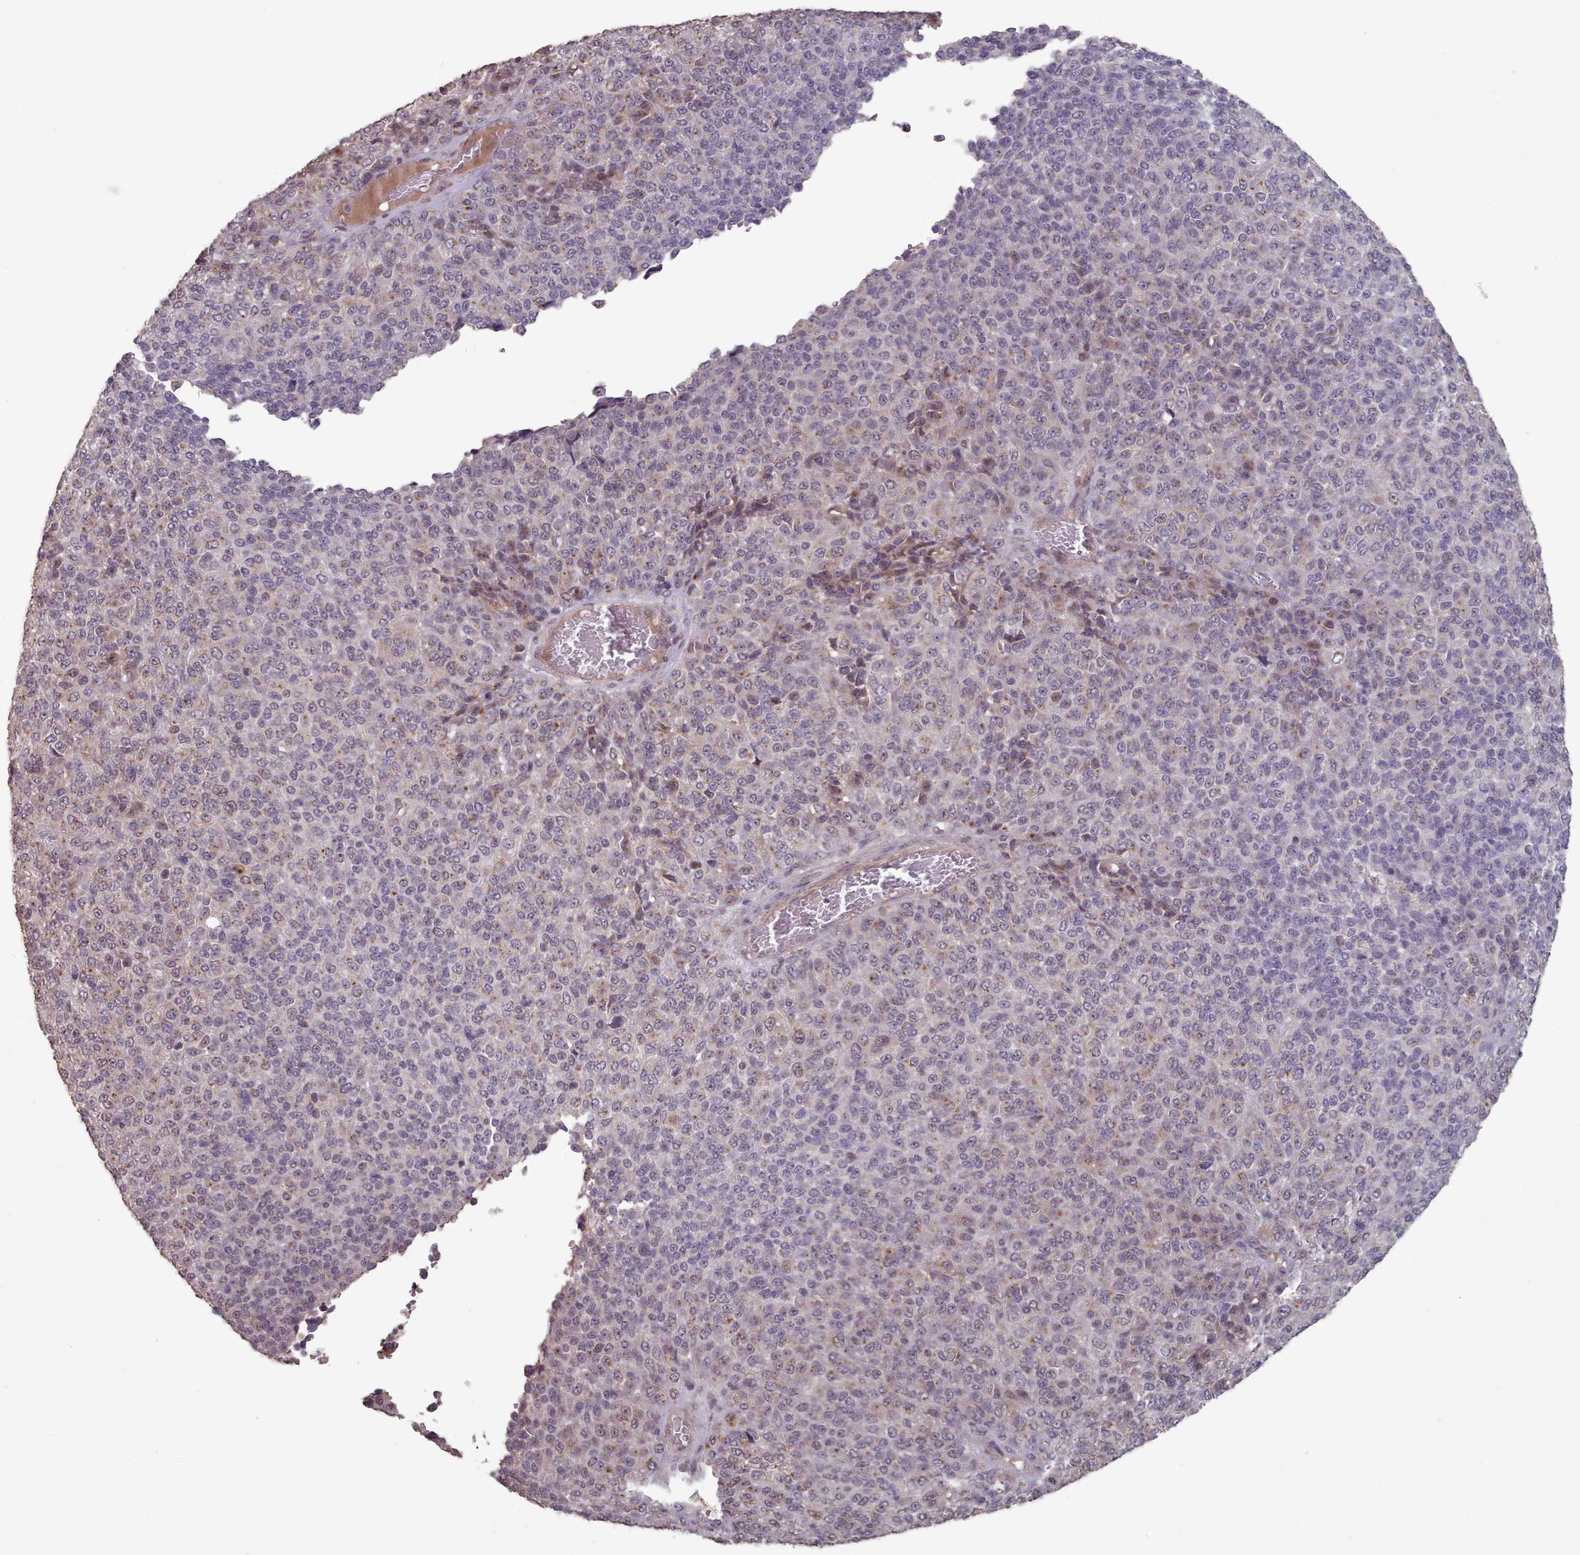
{"staining": {"intensity": "weak", "quantity": "25%-75%", "location": "cytoplasmic/membranous,nuclear"}, "tissue": "melanoma", "cell_type": "Tumor cells", "image_type": "cancer", "snomed": [{"axis": "morphology", "description": "Malignant melanoma, Metastatic site"}, {"axis": "topography", "description": "Brain"}], "caption": "Brown immunohistochemical staining in human malignant melanoma (metastatic site) shows weak cytoplasmic/membranous and nuclear positivity in approximately 25%-75% of tumor cells.", "gene": "ERCC6L", "patient": {"sex": "female", "age": 56}}